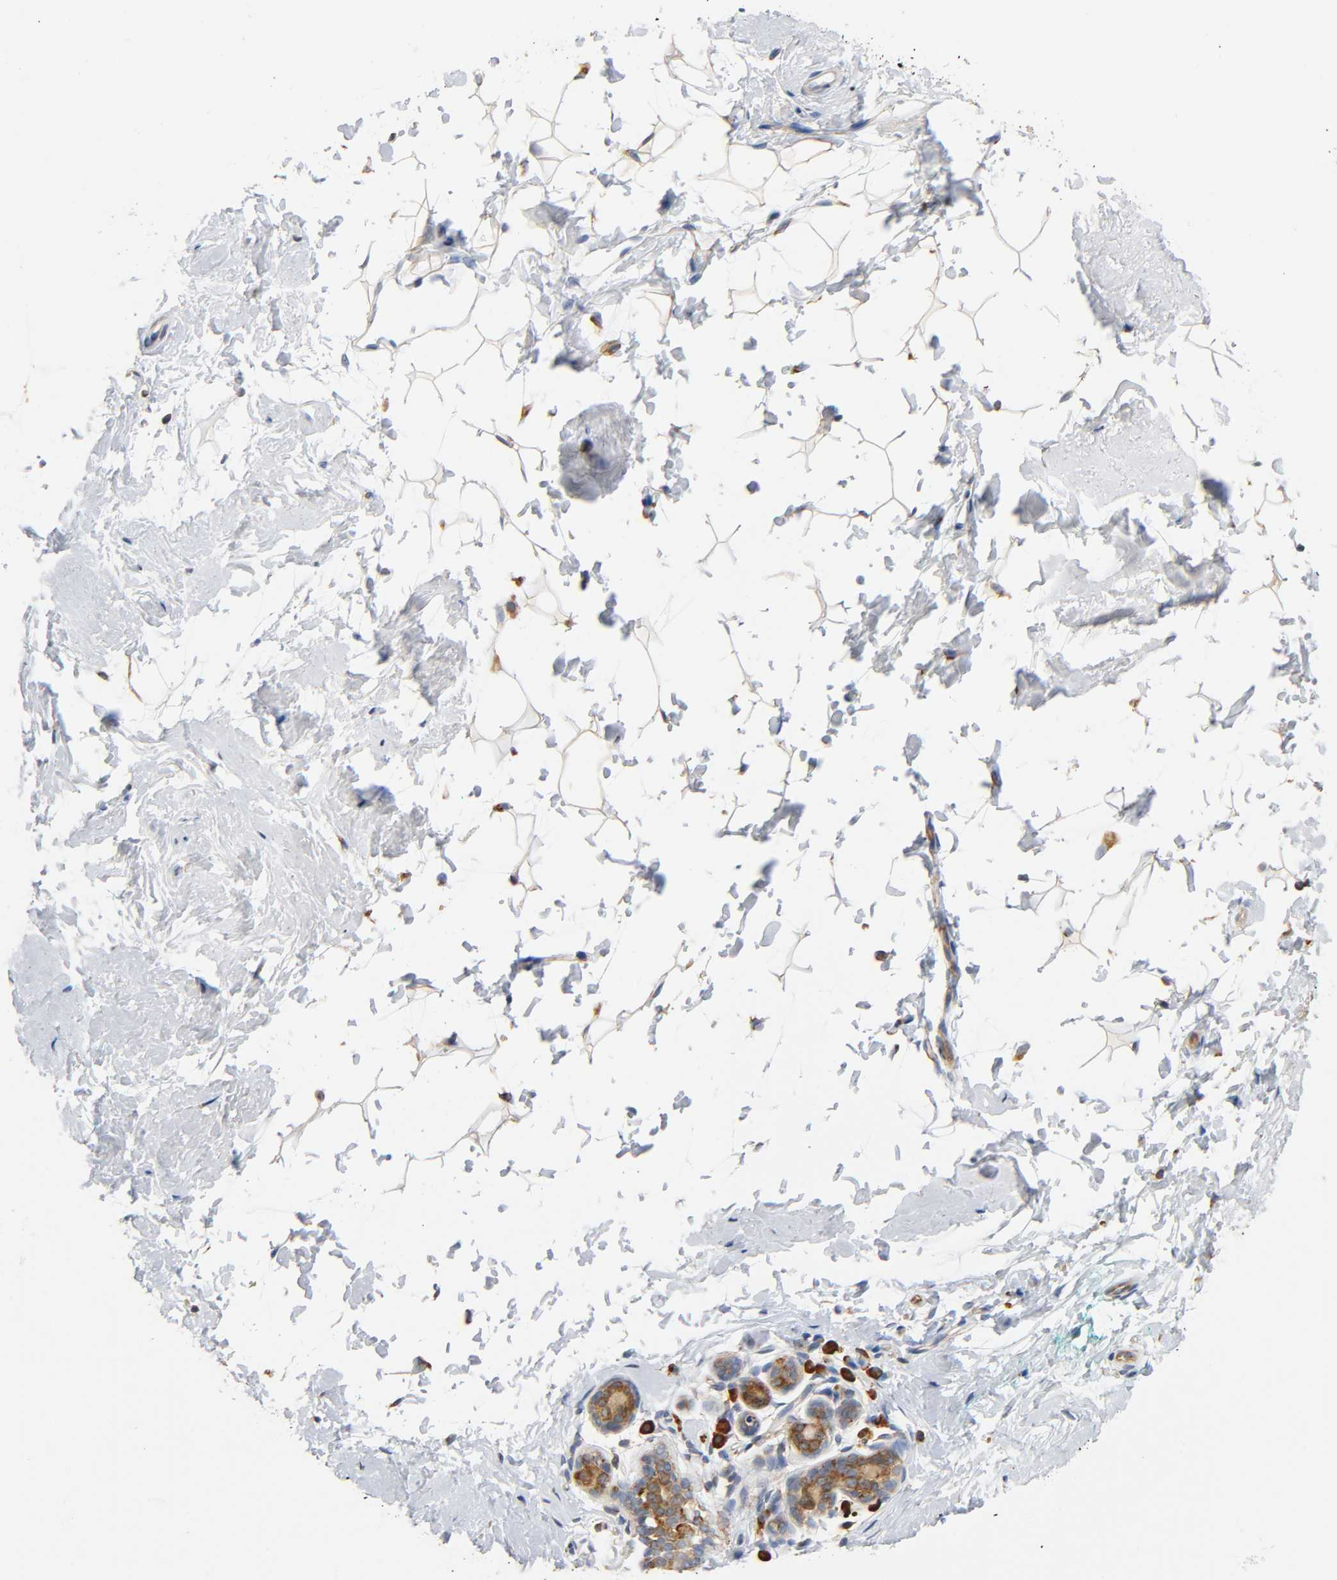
{"staining": {"intensity": "negative", "quantity": "none", "location": "none"}, "tissue": "breast", "cell_type": "Adipocytes", "image_type": "normal", "snomed": [{"axis": "morphology", "description": "Normal tissue, NOS"}, {"axis": "topography", "description": "Breast"}], "caption": "Immunohistochemistry (IHC) of benign breast demonstrates no expression in adipocytes. (DAB immunohistochemistry (IHC) with hematoxylin counter stain).", "gene": "UCKL1", "patient": {"sex": "female", "age": 52}}